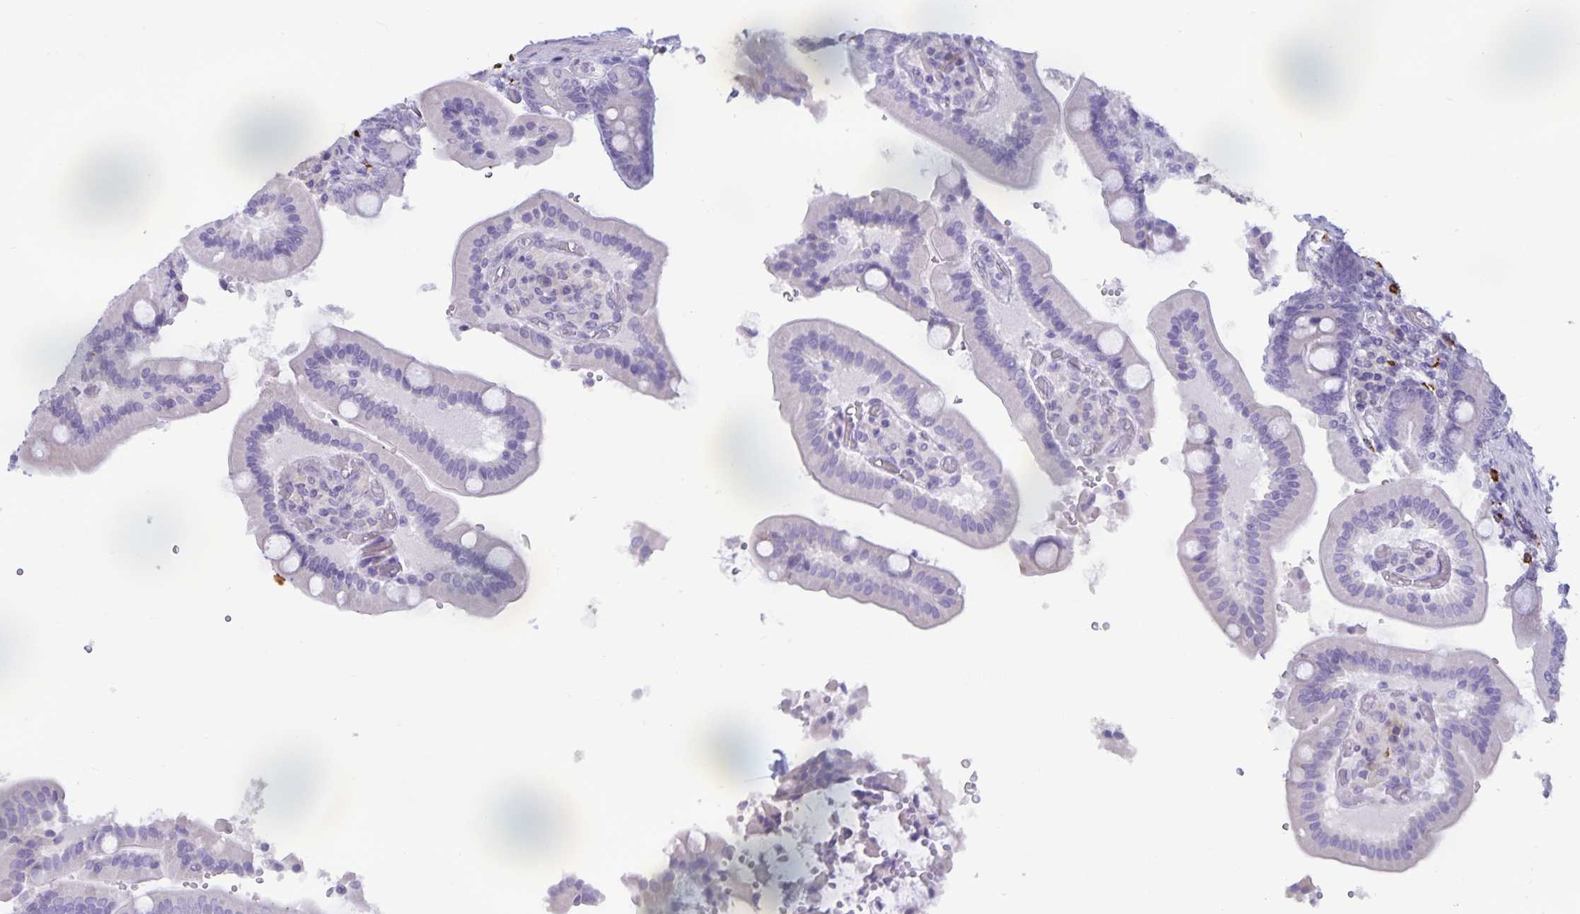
{"staining": {"intensity": "negative", "quantity": "none", "location": "none"}, "tissue": "duodenum", "cell_type": "Glandular cells", "image_type": "normal", "snomed": [{"axis": "morphology", "description": "Normal tissue, NOS"}, {"axis": "topography", "description": "Duodenum"}], "caption": "Immunohistochemistry (IHC) image of unremarkable human duodenum stained for a protein (brown), which reveals no positivity in glandular cells. The staining was performed using DAB (3,3'-diaminobenzidine) to visualize the protein expression in brown, while the nuclei were stained in blue with hematoxylin (Magnification: 20x).", "gene": "IBTK", "patient": {"sex": "female", "age": 62}}